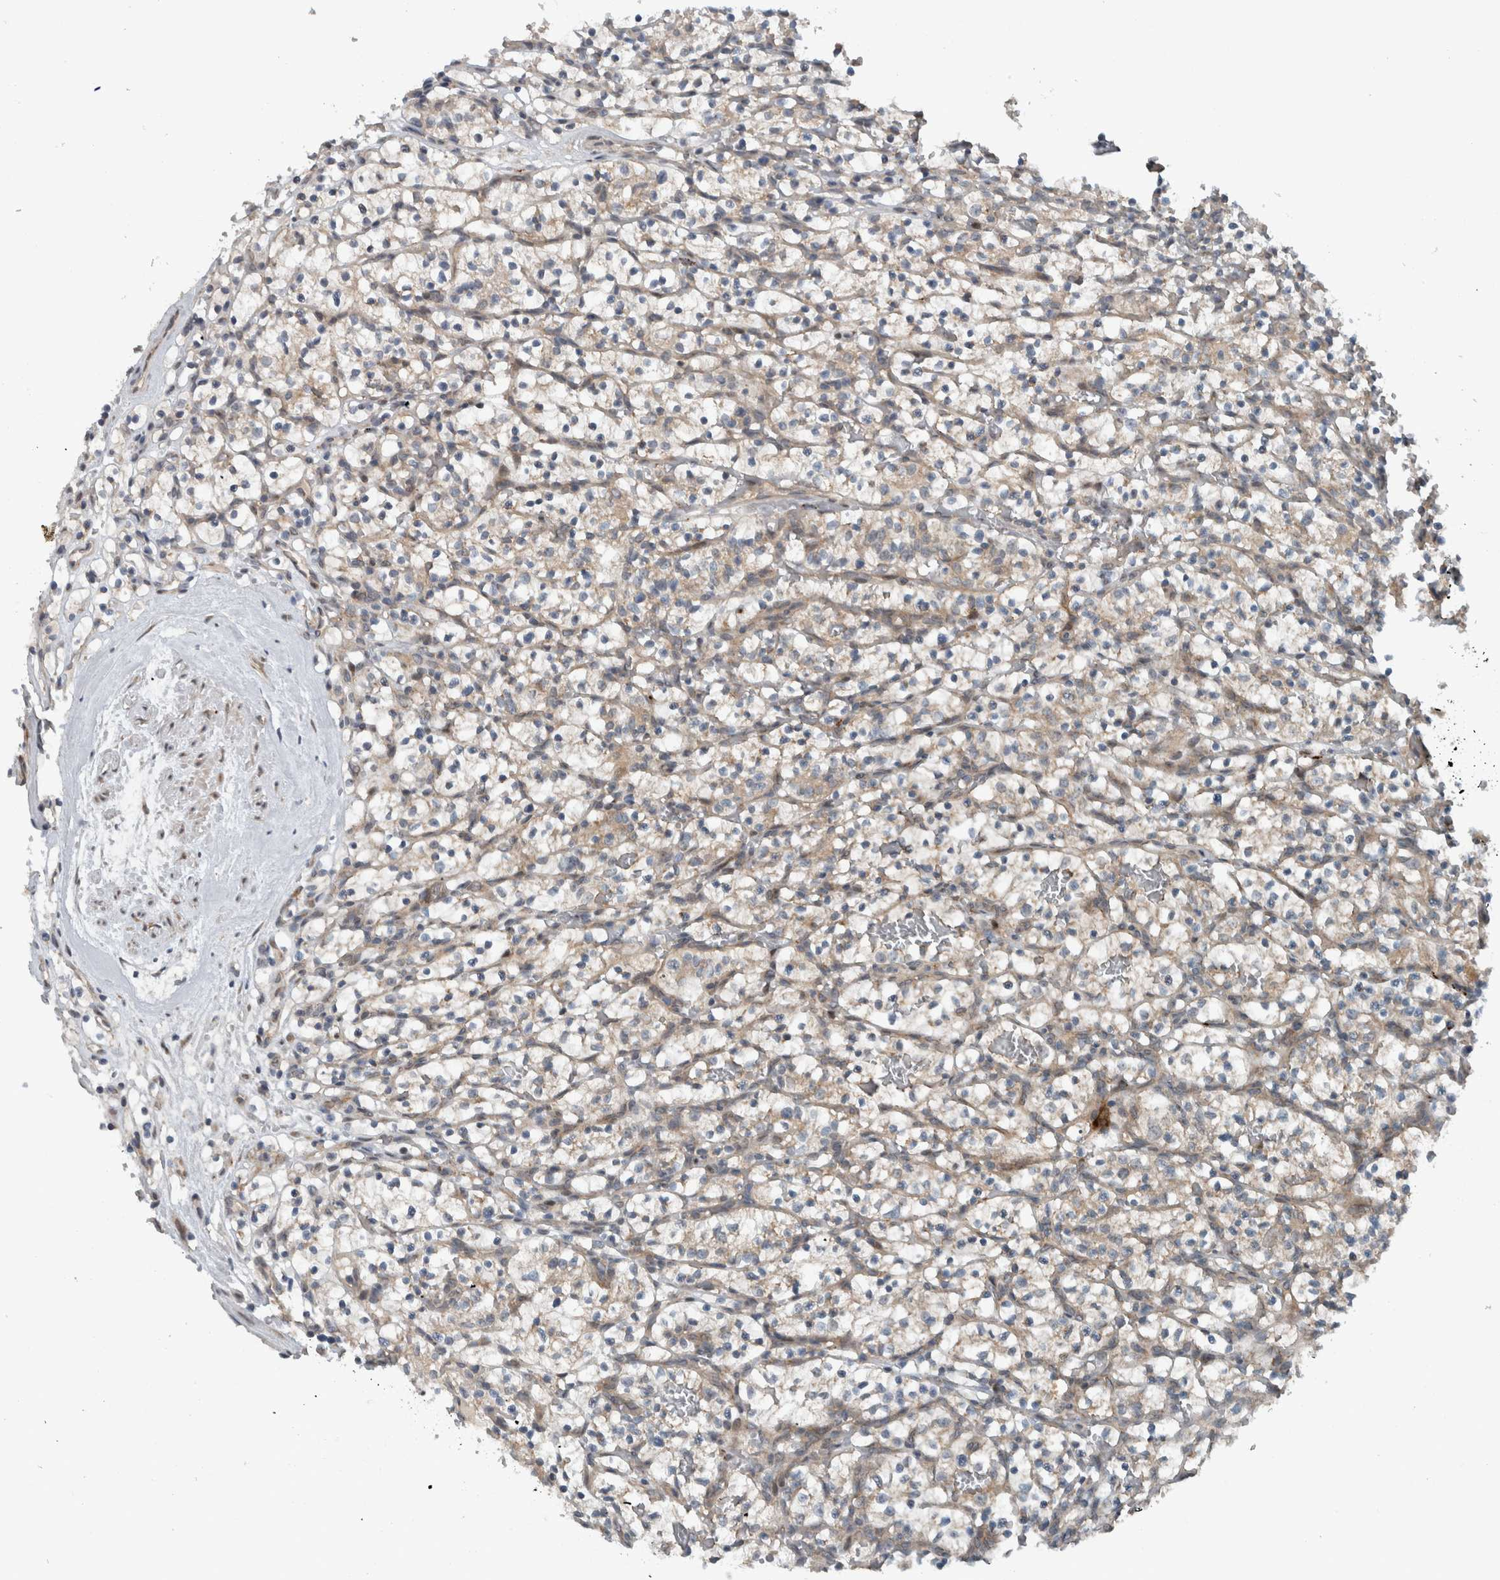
{"staining": {"intensity": "weak", "quantity": "25%-75%", "location": "cytoplasmic/membranous"}, "tissue": "renal cancer", "cell_type": "Tumor cells", "image_type": "cancer", "snomed": [{"axis": "morphology", "description": "Adenocarcinoma, NOS"}, {"axis": "topography", "description": "Kidney"}], "caption": "DAB immunohistochemical staining of human renal cancer exhibits weak cytoplasmic/membranous protein positivity in approximately 25%-75% of tumor cells.", "gene": "GBA2", "patient": {"sex": "female", "age": 57}}